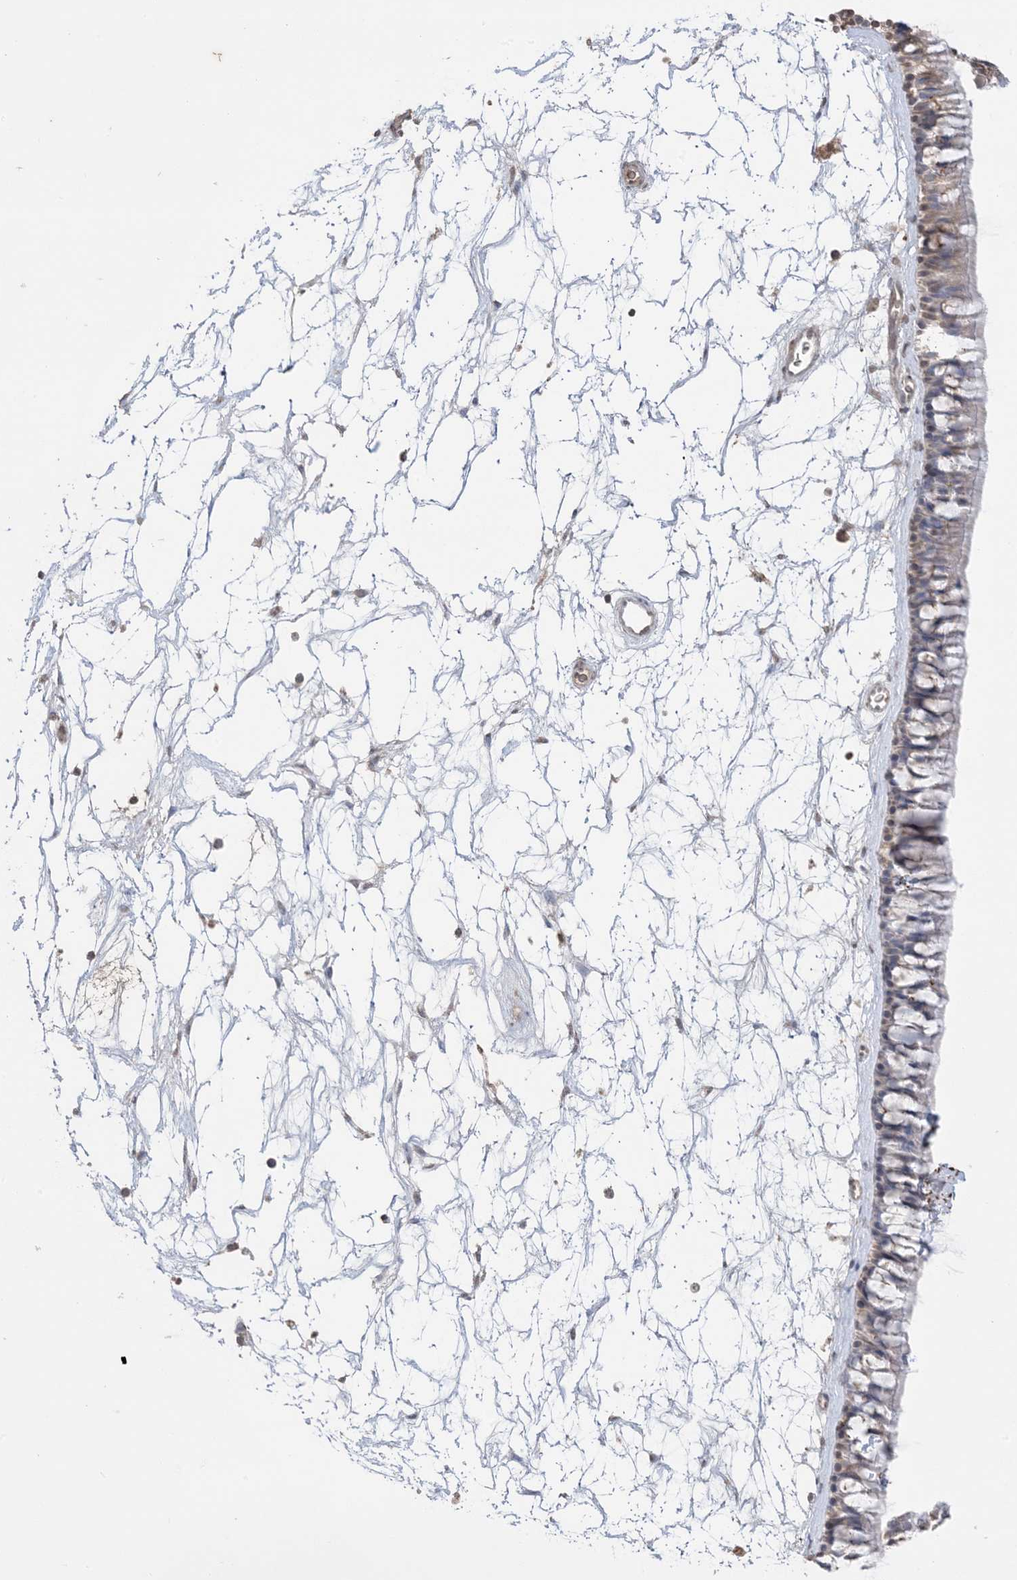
{"staining": {"intensity": "weak", "quantity": "25%-75%", "location": "cytoplasmic/membranous"}, "tissue": "nasopharynx", "cell_type": "Respiratory epithelial cells", "image_type": "normal", "snomed": [{"axis": "morphology", "description": "Normal tissue, NOS"}, {"axis": "topography", "description": "Nasopharynx"}], "caption": "Immunohistochemistry (IHC) of normal human nasopharynx displays low levels of weak cytoplasmic/membranous expression in approximately 25%-75% of respiratory epithelial cells. Ihc stains the protein of interest in brown and the nuclei are stained blue.", "gene": "XRN1", "patient": {"sex": "male", "age": 64}}